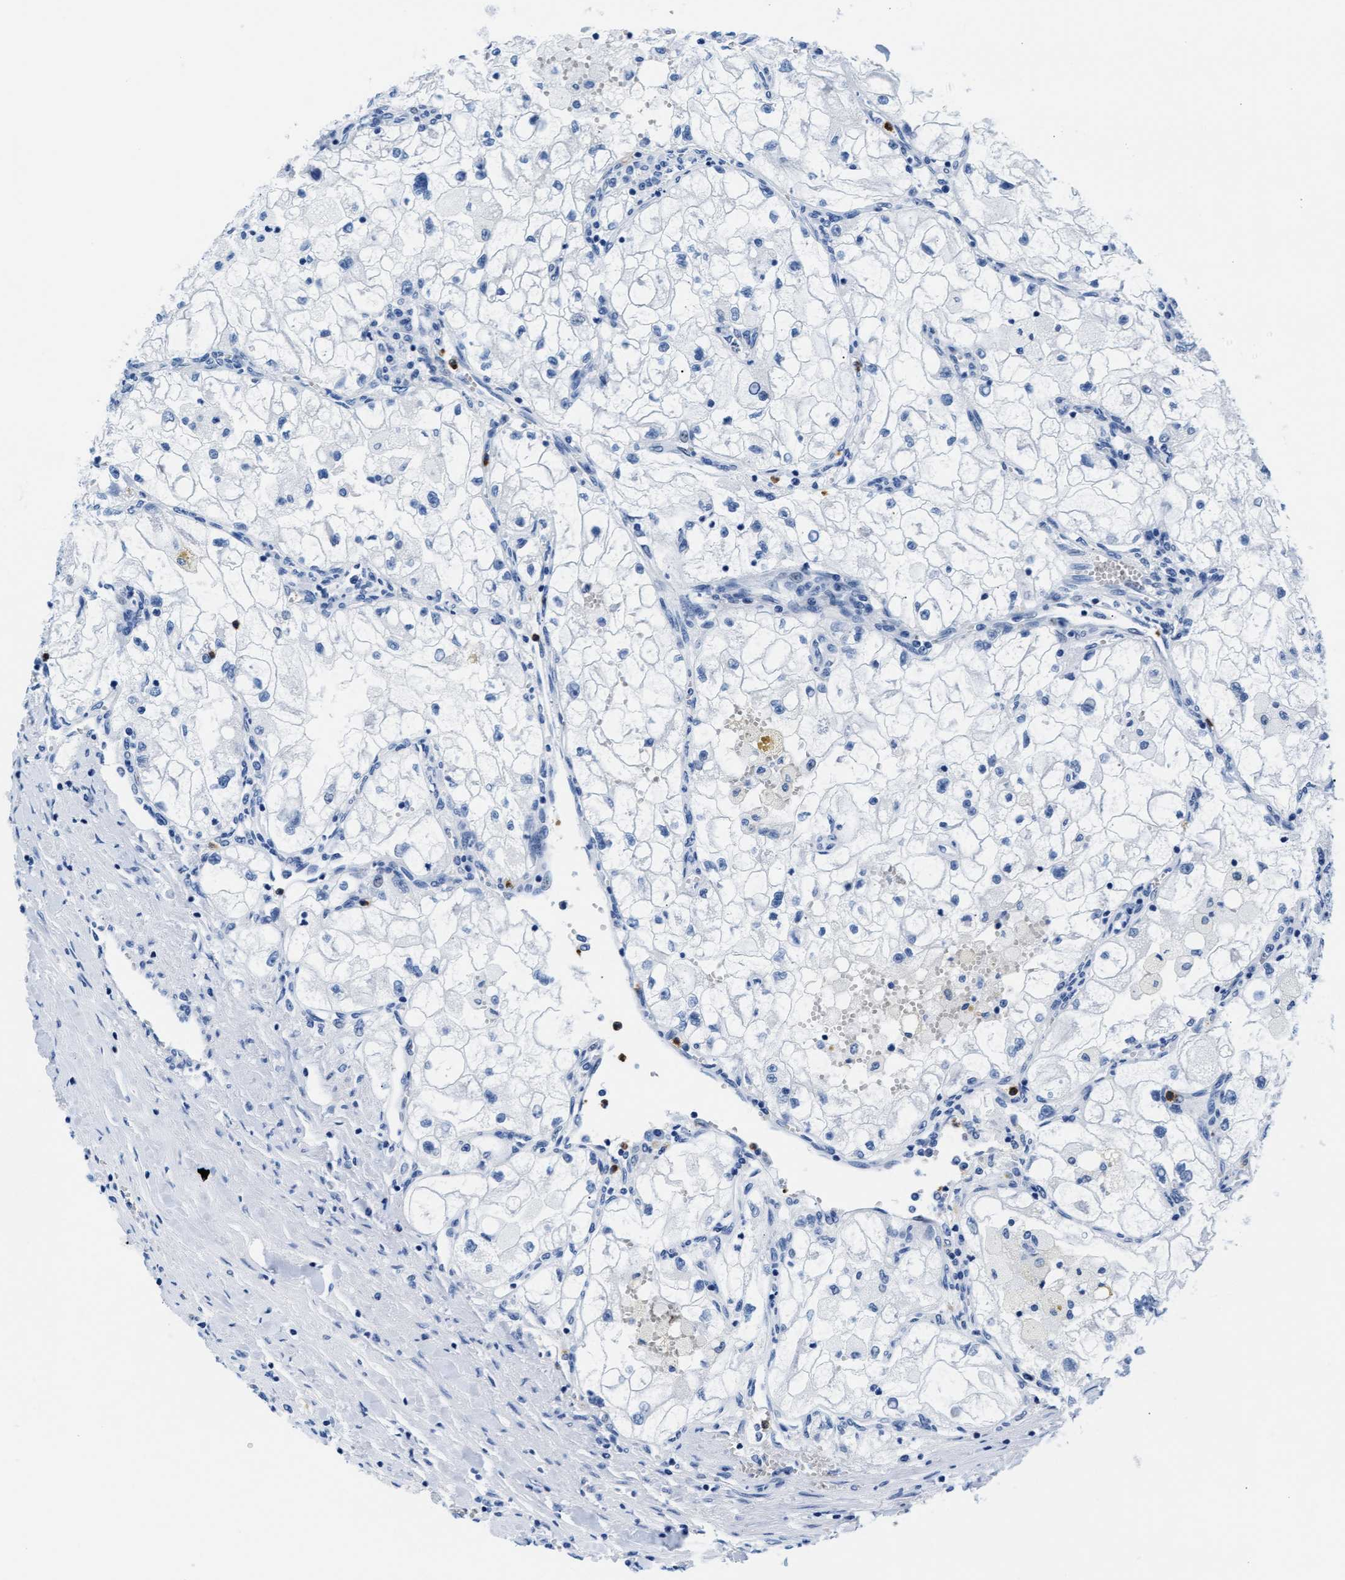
{"staining": {"intensity": "negative", "quantity": "none", "location": "none"}, "tissue": "renal cancer", "cell_type": "Tumor cells", "image_type": "cancer", "snomed": [{"axis": "morphology", "description": "Adenocarcinoma, NOS"}, {"axis": "topography", "description": "Kidney"}], "caption": "DAB (3,3'-diaminobenzidine) immunohistochemical staining of human renal adenocarcinoma displays no significant positivity in tumor cells. The staining is performed using DAB brown chromogen with nuclei counter-stained in using hematoxylin.", "gene": "MMP8", "patient": {"sex": "female", "age": 70}}